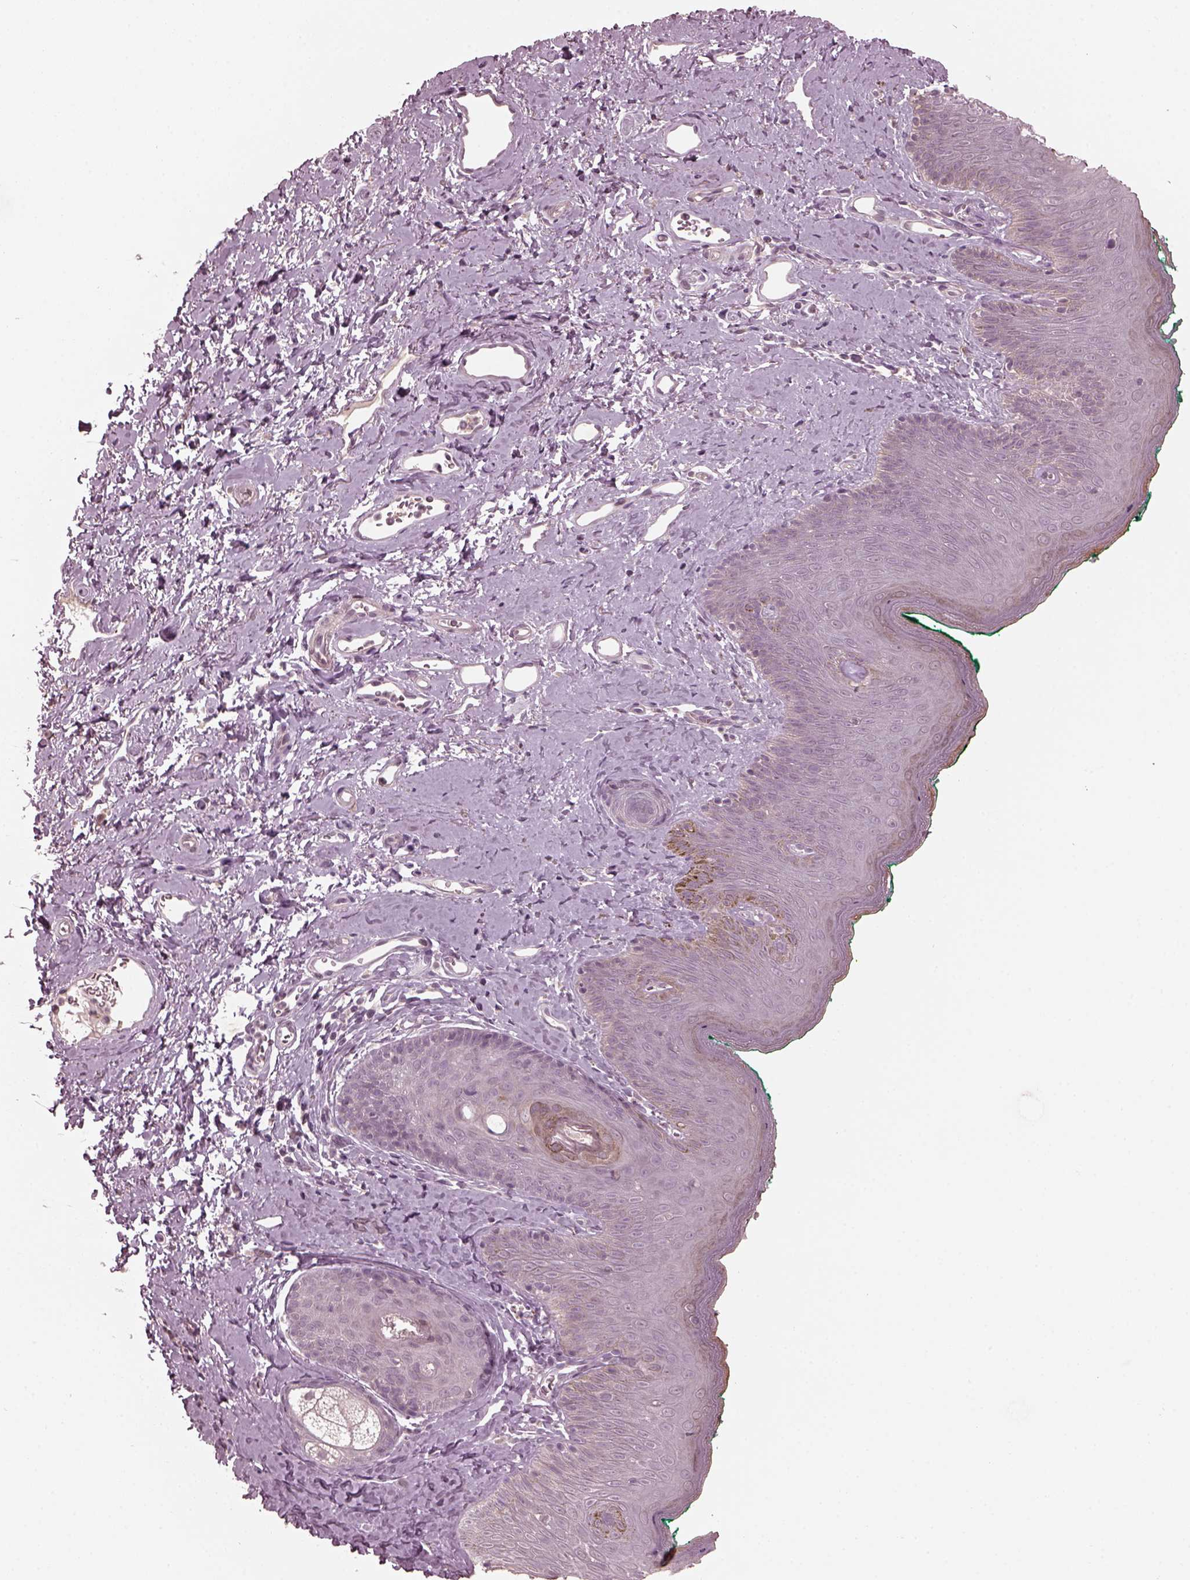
{"staining": {"intensity": "negative", "quantity": "none", "location": "none"}, "tissue": "skin", "cell_type": "Epidermal cells", "image_type": "normal", "snomed": [{"axis": "morphology", "description": "Normal tissue, NOS"}, {"axis": "topography", "description": "Vulva"}], "caption": "Human skin stained for a protein using immunohistochemistry (IHC) shows no positivity in epidermal cells.", "gene": "RGS7", "patient": {"sex": "female", "age": 66}}